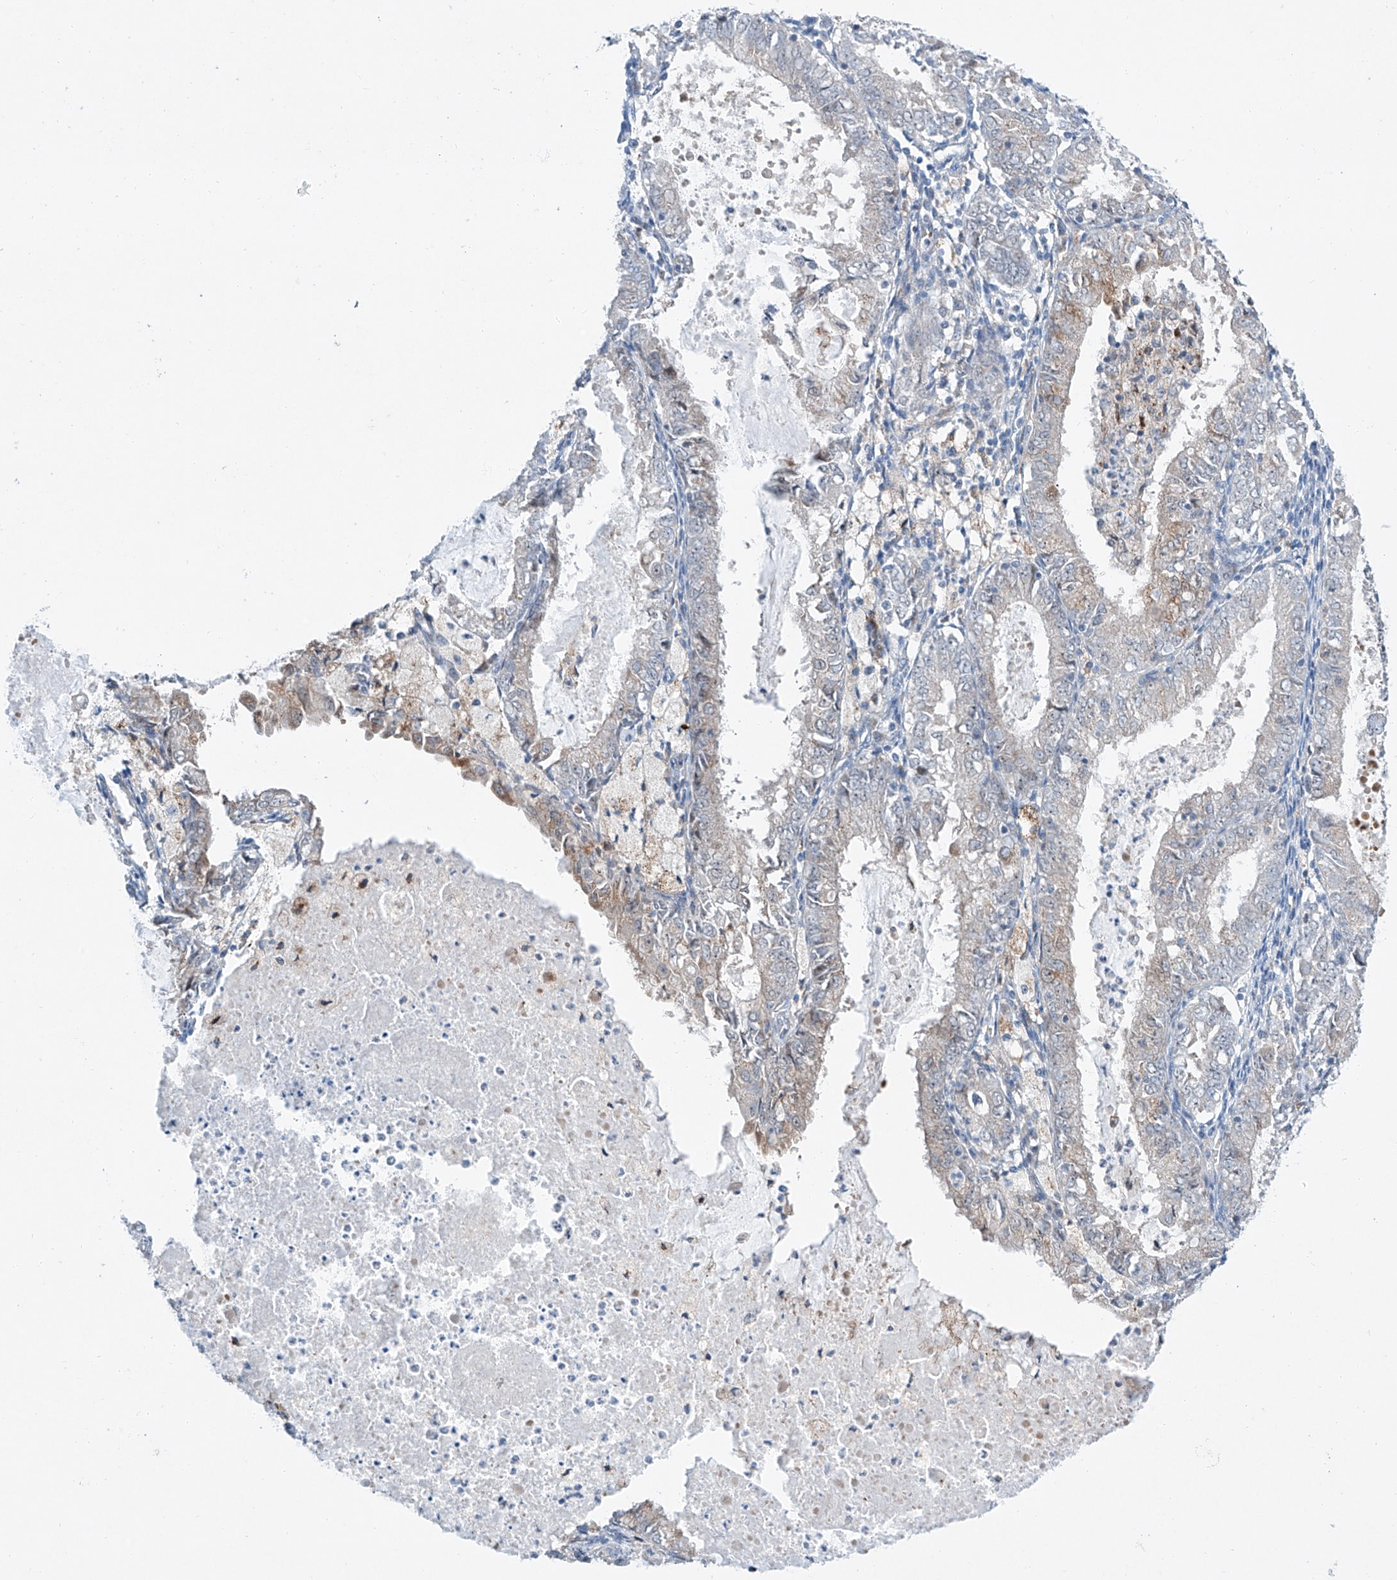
{"staining": {"intensity": "negative", "quantity": "none", "location": "none"}, "tissue": "endometrial cancer", "cell_type": "Tumor cells", "image_type": "cancer", "snomed": [{"axis": "morphology", "description": "Adenocarcinoma, NOS"}, {"axis": "topography", "description": "Endometrium"}], "caption": "Immunohistochemistry (IHC) micrograph of human endometrial cancer (adenocarcinoma) stained for a protein (brown), which shows no staining in tumor cells. The staining was performed using DAB (3,3'-diaminobenzidine) to visualize the protein expression in brown, while the nuclei were stained in blue with hematoxylin (Magnification: 20x).", "gene": "CLDND1", "patient": {"sex": "female", "age": 57}}